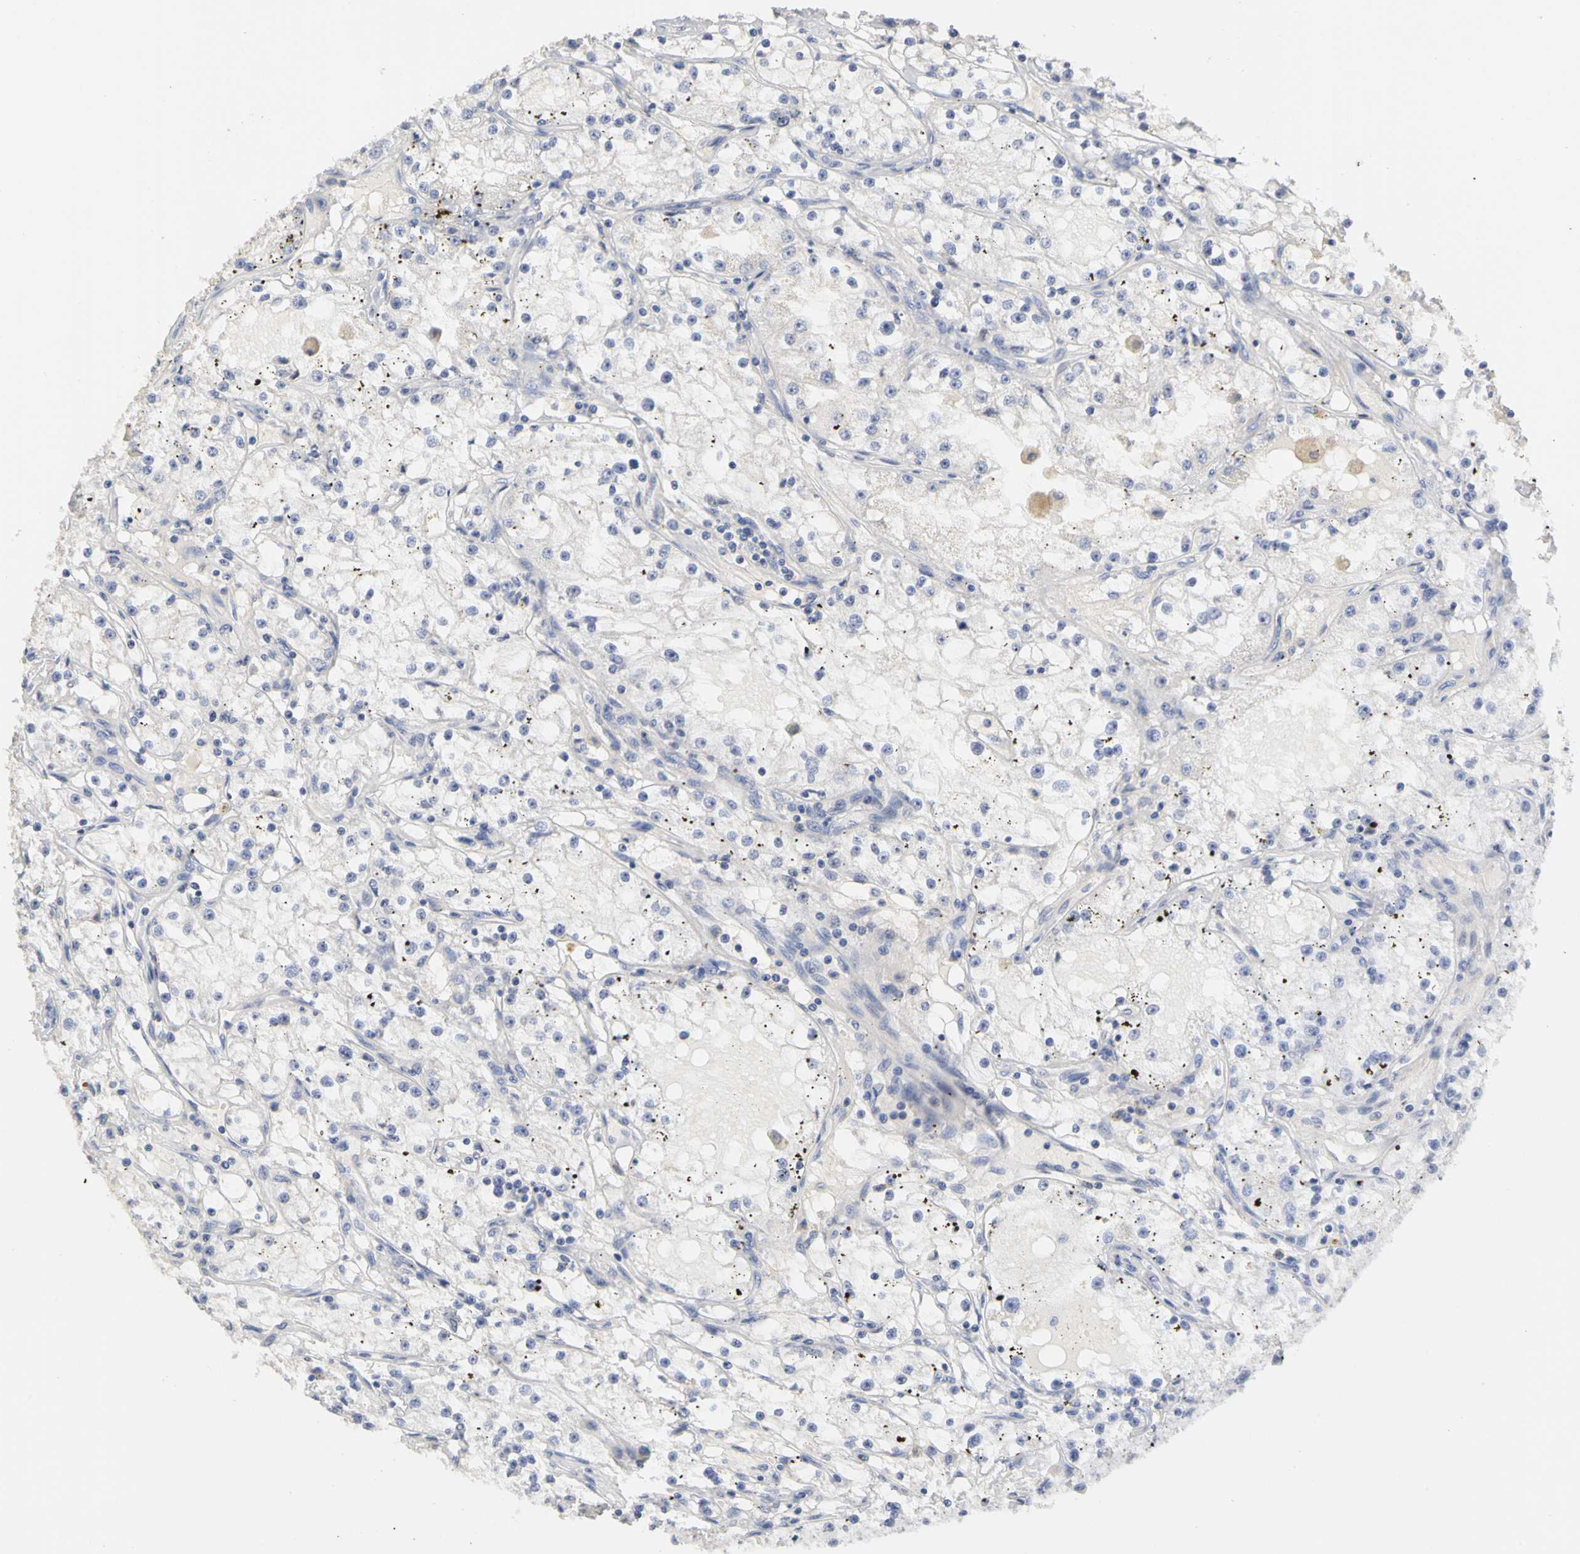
{"staining": {"intensity": "negative", "quantity": "none", "location": "none"}, "tissue": "renal cancer", "cell_type": "Tumor cells", "image_type": "cancer", "snomed": [{"axis": "morphology", "description": "Adenocarcinoma, NOS"}, {"axis": "topography", "description": "Kidney"}], "caption": "The immunohistochemistry (IHC) photomicrograph has no significant positivity in tumor cells of adenocarcinoma (renal) tissue.", "gene": "PGR", "patient": {"sex": "male", "age": 56}}